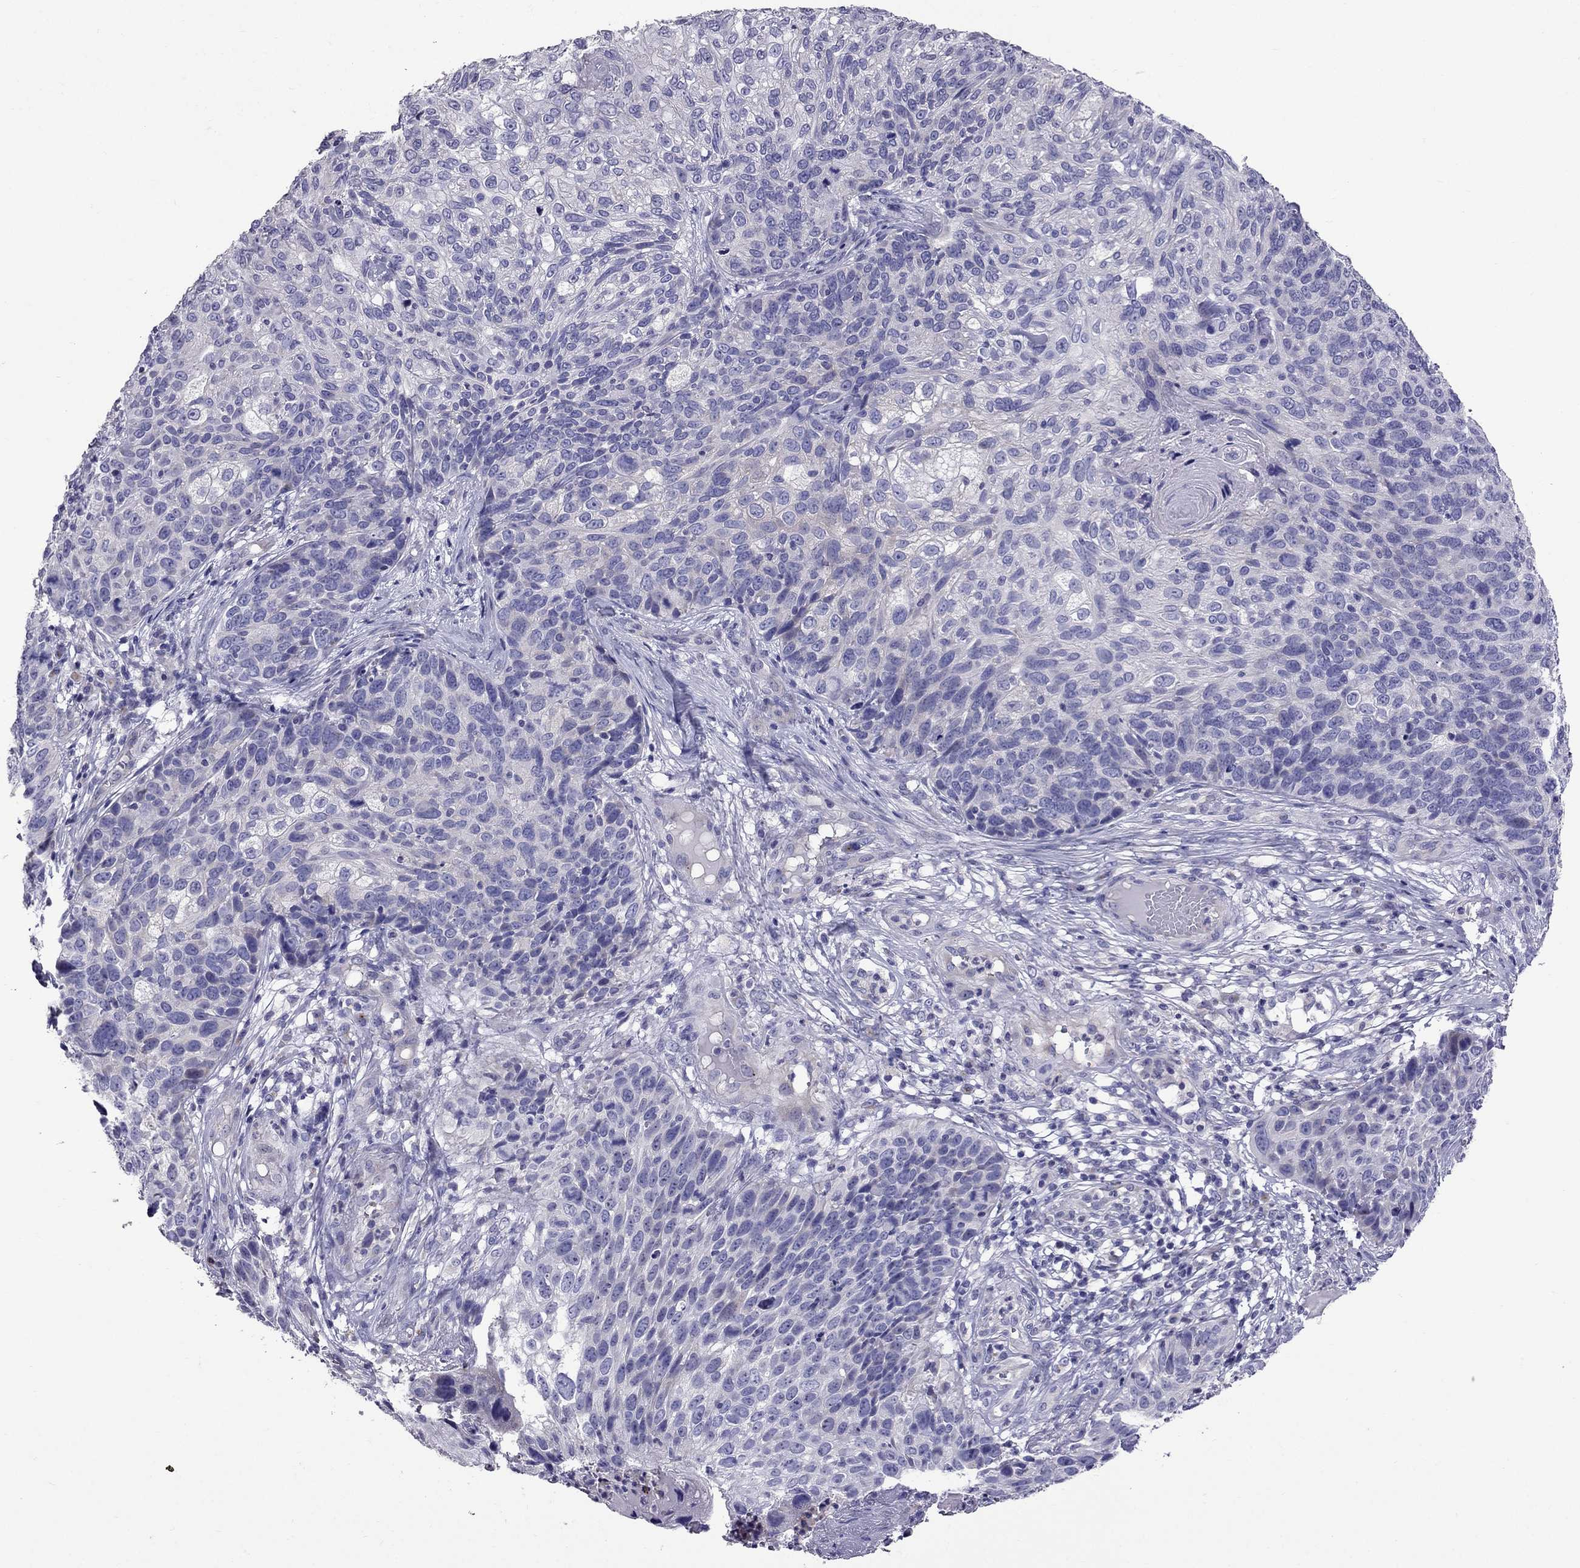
{"staining": {"intensity": "negative", "quantity": "none", "location": "none"}, "tissue": "skin cancer", "cell_type": "Tumor cells", "image_type": "cancer", "snomed": [{"axis": "morphology", "description": "Squamous cell carcinoma, NOS"}, {"axis": "topography", "description": "Skin"}], "caption": "DAB (3,3'-diaminobenzidine) immunohistochemical staining of skin cancer (squamous cell carcinoma) exhibits no significant expression in tumor cells.", "gene": "OXCT2", "patient": {"sex": "male", "age": 92}}